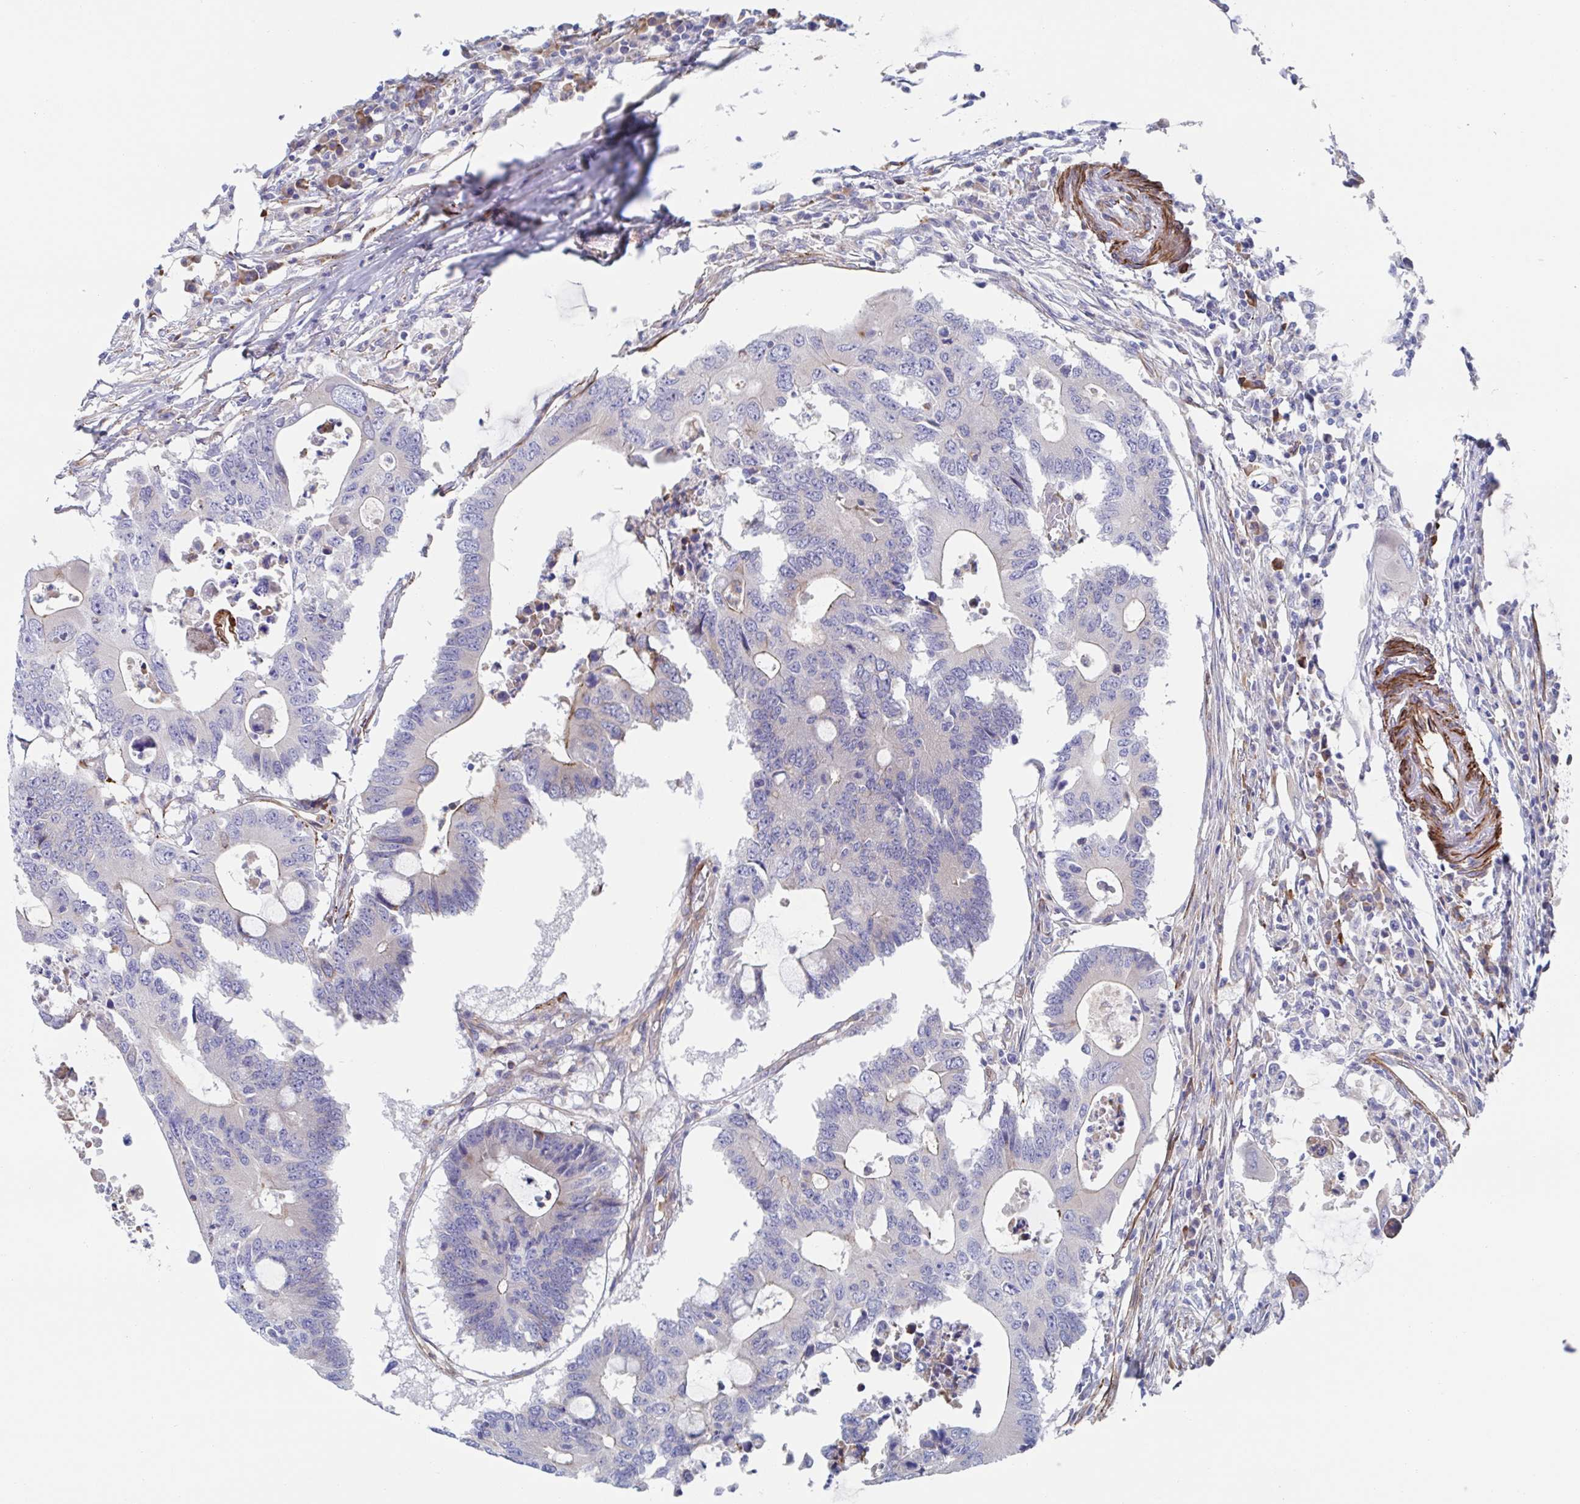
{"staining": {"intensity": "negative", "quantity": "none", "location": "none"}, "tissue": "colorectal cancer", "cell_type": "Tumor cells", "image_type": "cancer", "snomed": [{"axis": "morphology", "description": "Adenocarcinoma, NOS"}, {"axis": "topography", "description": "Colon"}], "caption": "Protein analysis of adenocarcinoma (colorectal) demonstrates no significant positivity in tumor cells.", "gene": "KLC3", "patient": {"sex": "male", "age": 71}}